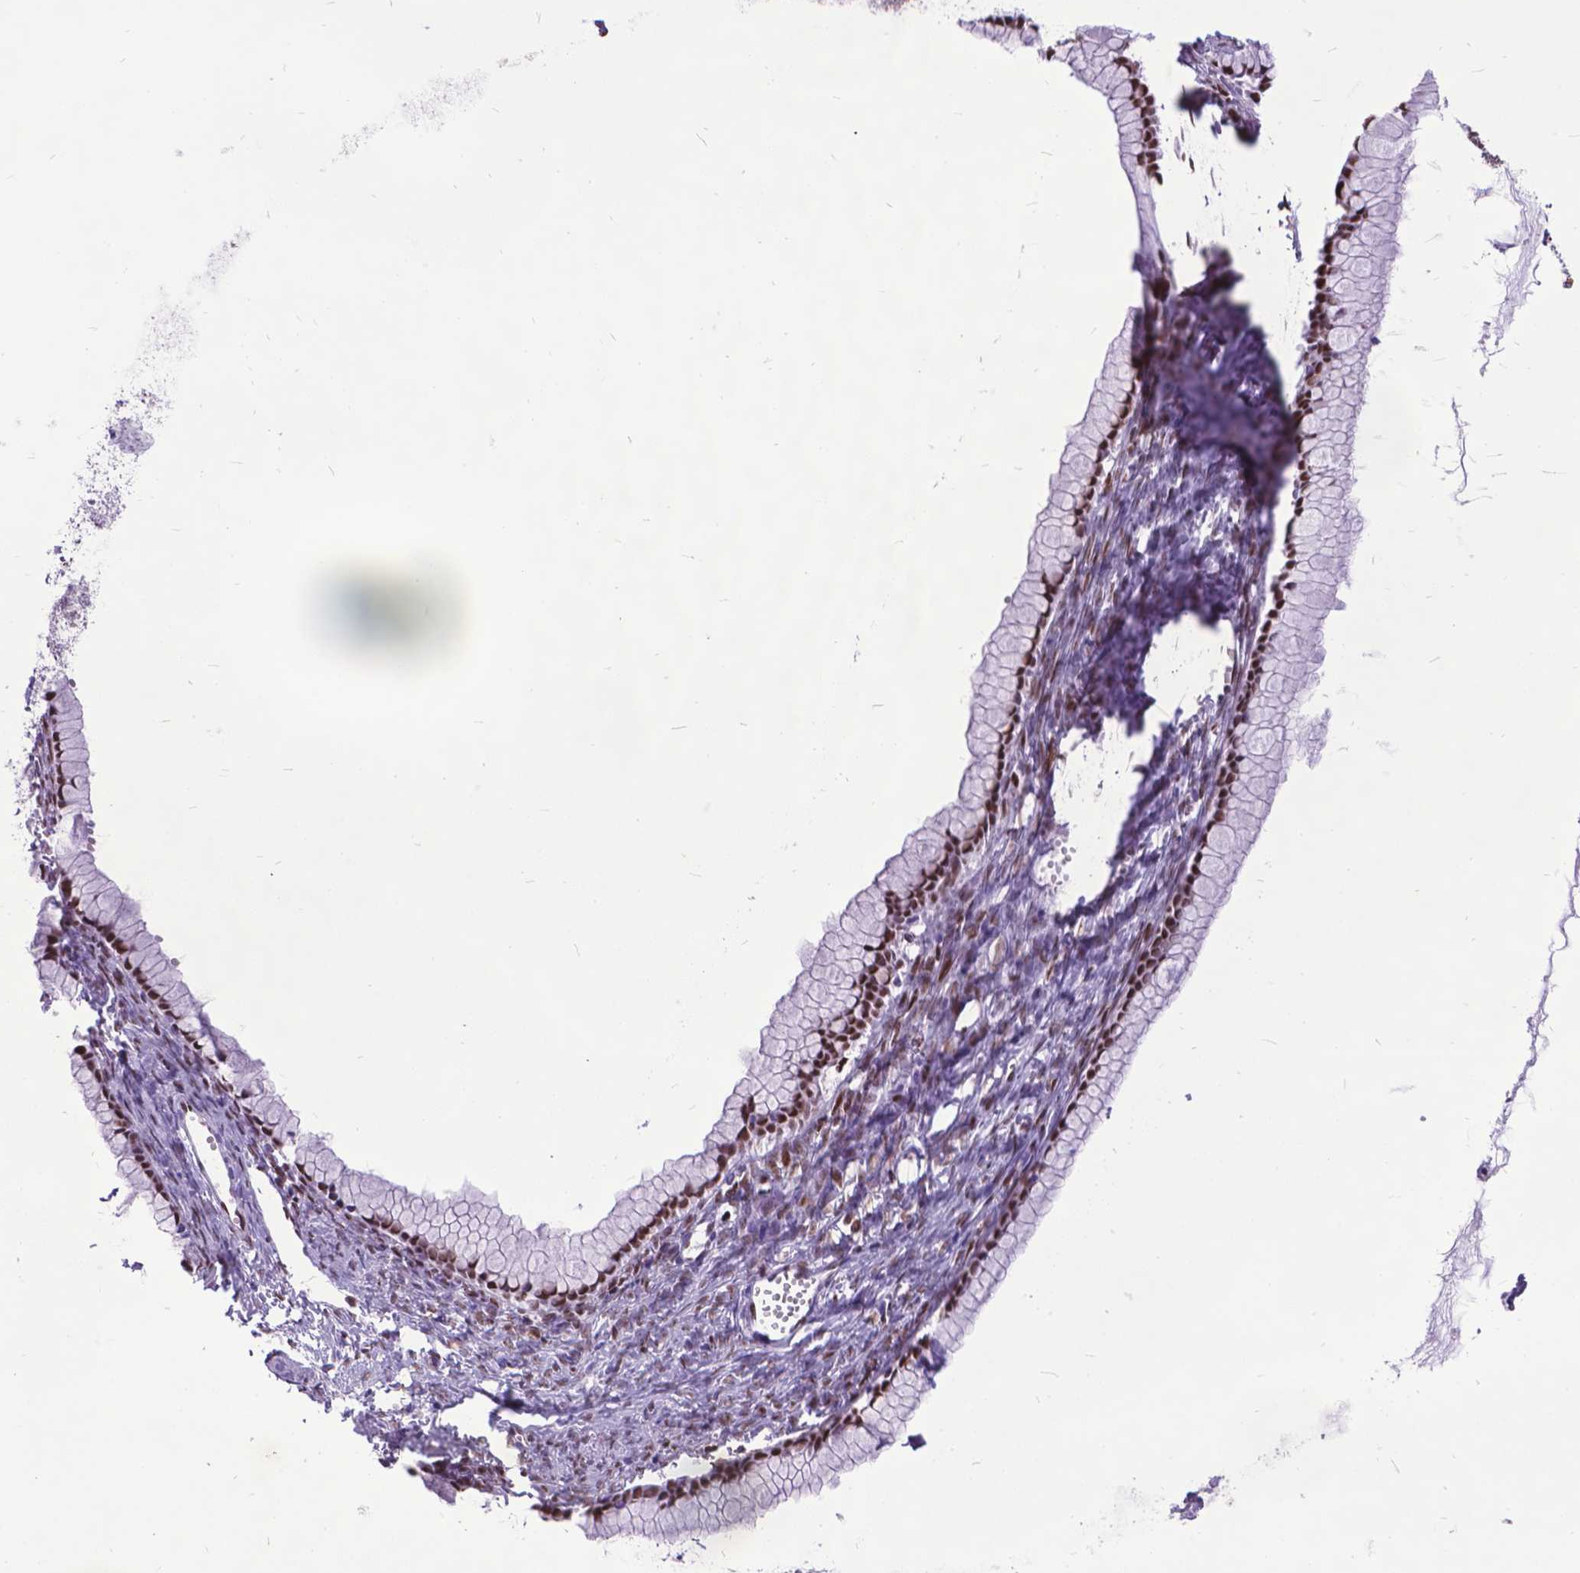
{"staining": {"intensity": "strong", "quantity": ">75%", "location": "nuclear"}, "tissue": "ovarian cancer", "cell_type": "Tumor cells", "image_type": "cancer", "snomed": [{"axis": "morphology", "description": "Cystadenocarcinoma, mucinous, NOS"}, {"axis": "topography", "description": "Ovary"}], "caption": "This is an image of immunohistochemistry staining of ovarian mucinous cystadenocarcinoma, which shows strong positivity in the nuclear of tumor cells.", "gene": "POLE4", "patient": {"sex": "female", "age": 41}}